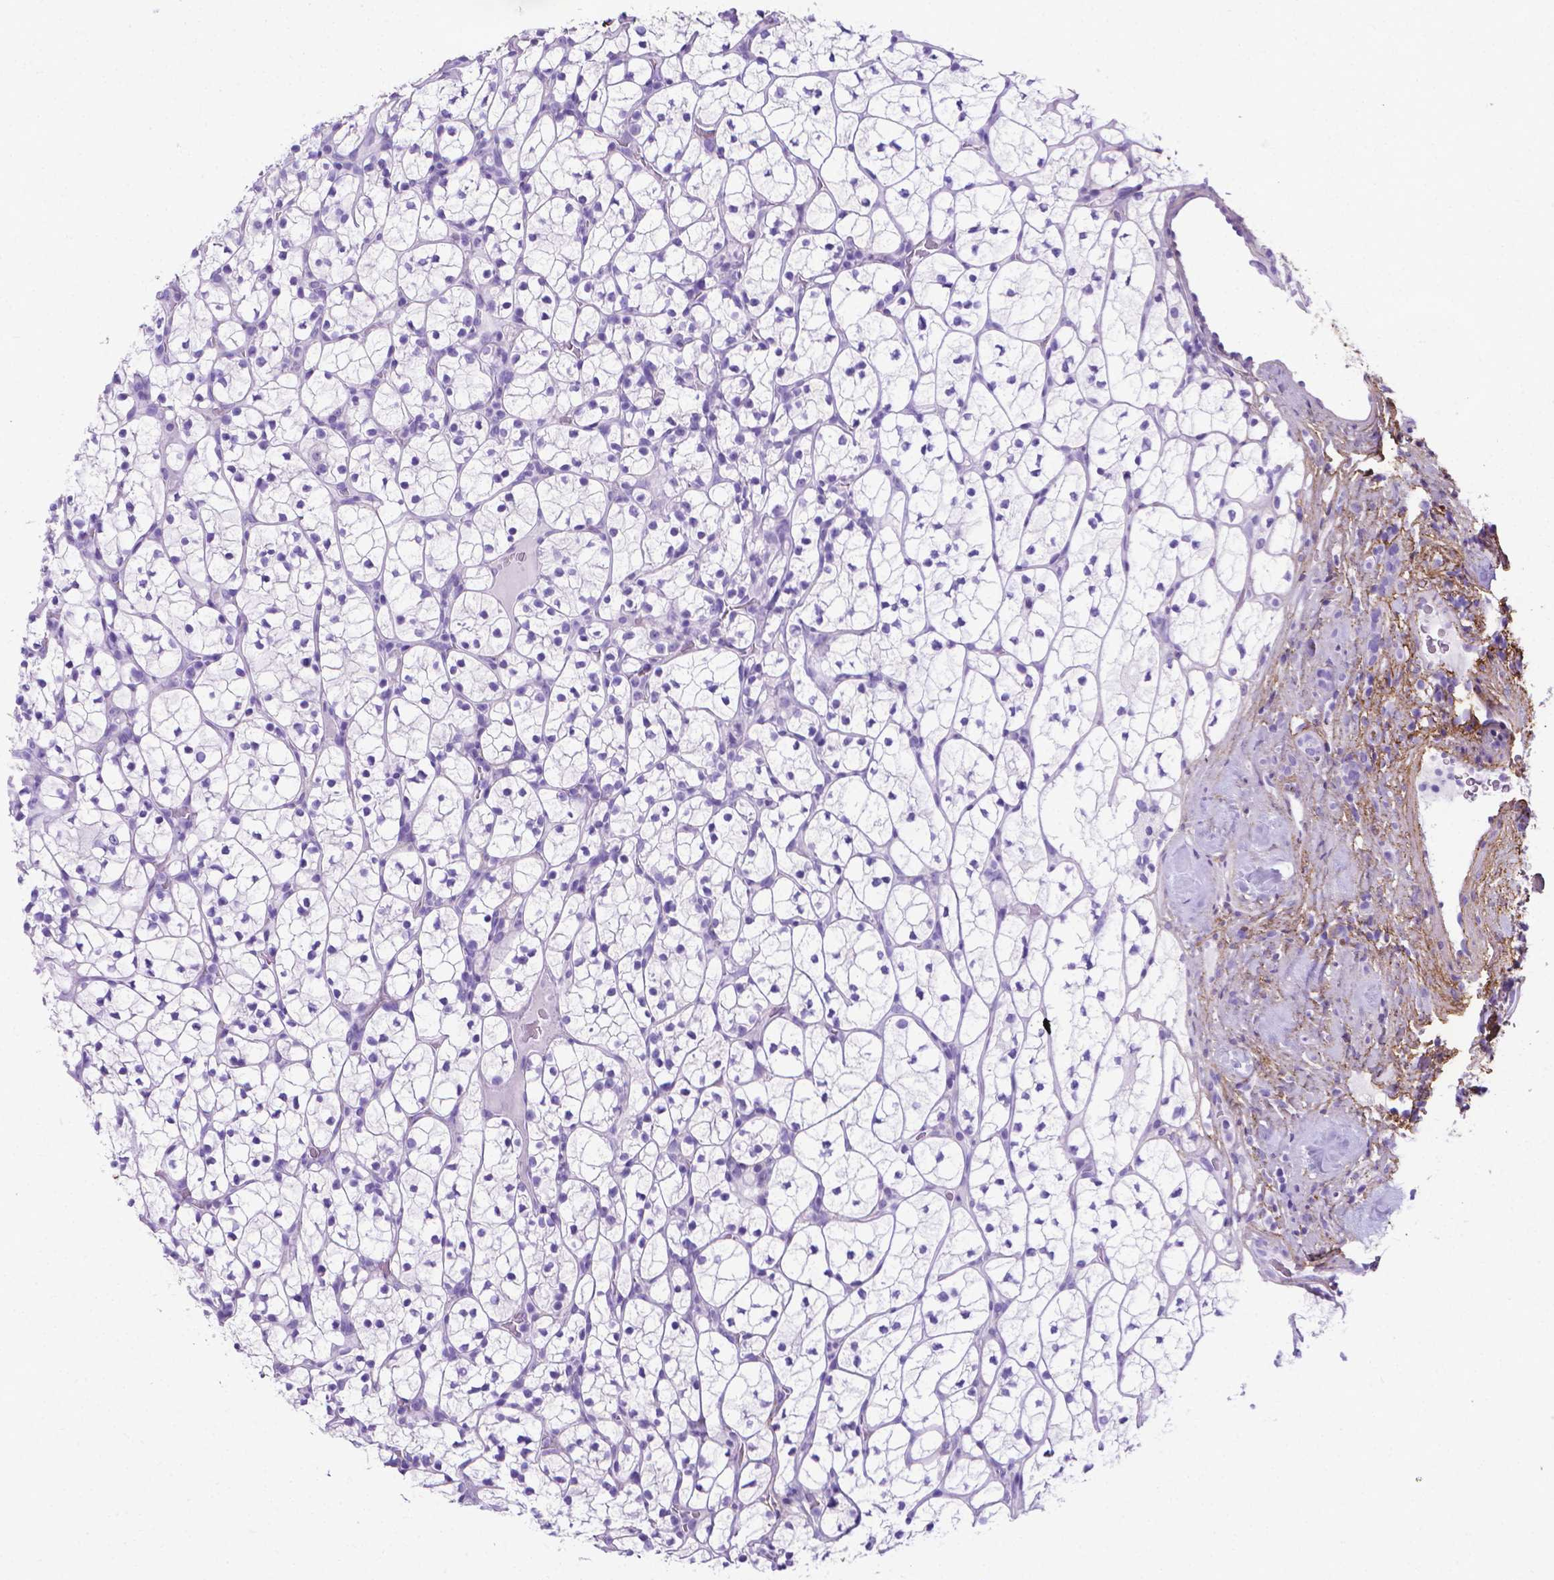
{"staining": {"intensity": "negative", "quantity": "none", "location": "none"}, "tissue": "renal cancer", "cell_type": "Tumor cells", "image_type": "cancer", "snomed": [{"axis": "morphology", "description": "Adenocarcinoma, NOS"}, {"axis": "topography", "description": "Kidney"}], "caption": "Immunohistochemical staining of renal adenocarcinoma reveals no significant expression in tumor cells. (Immunohistochemistry (ihc), brightfield microscopy, high magnification).", "gene": "MFAP2", "patient": {"sex": "female", "age": 89}}